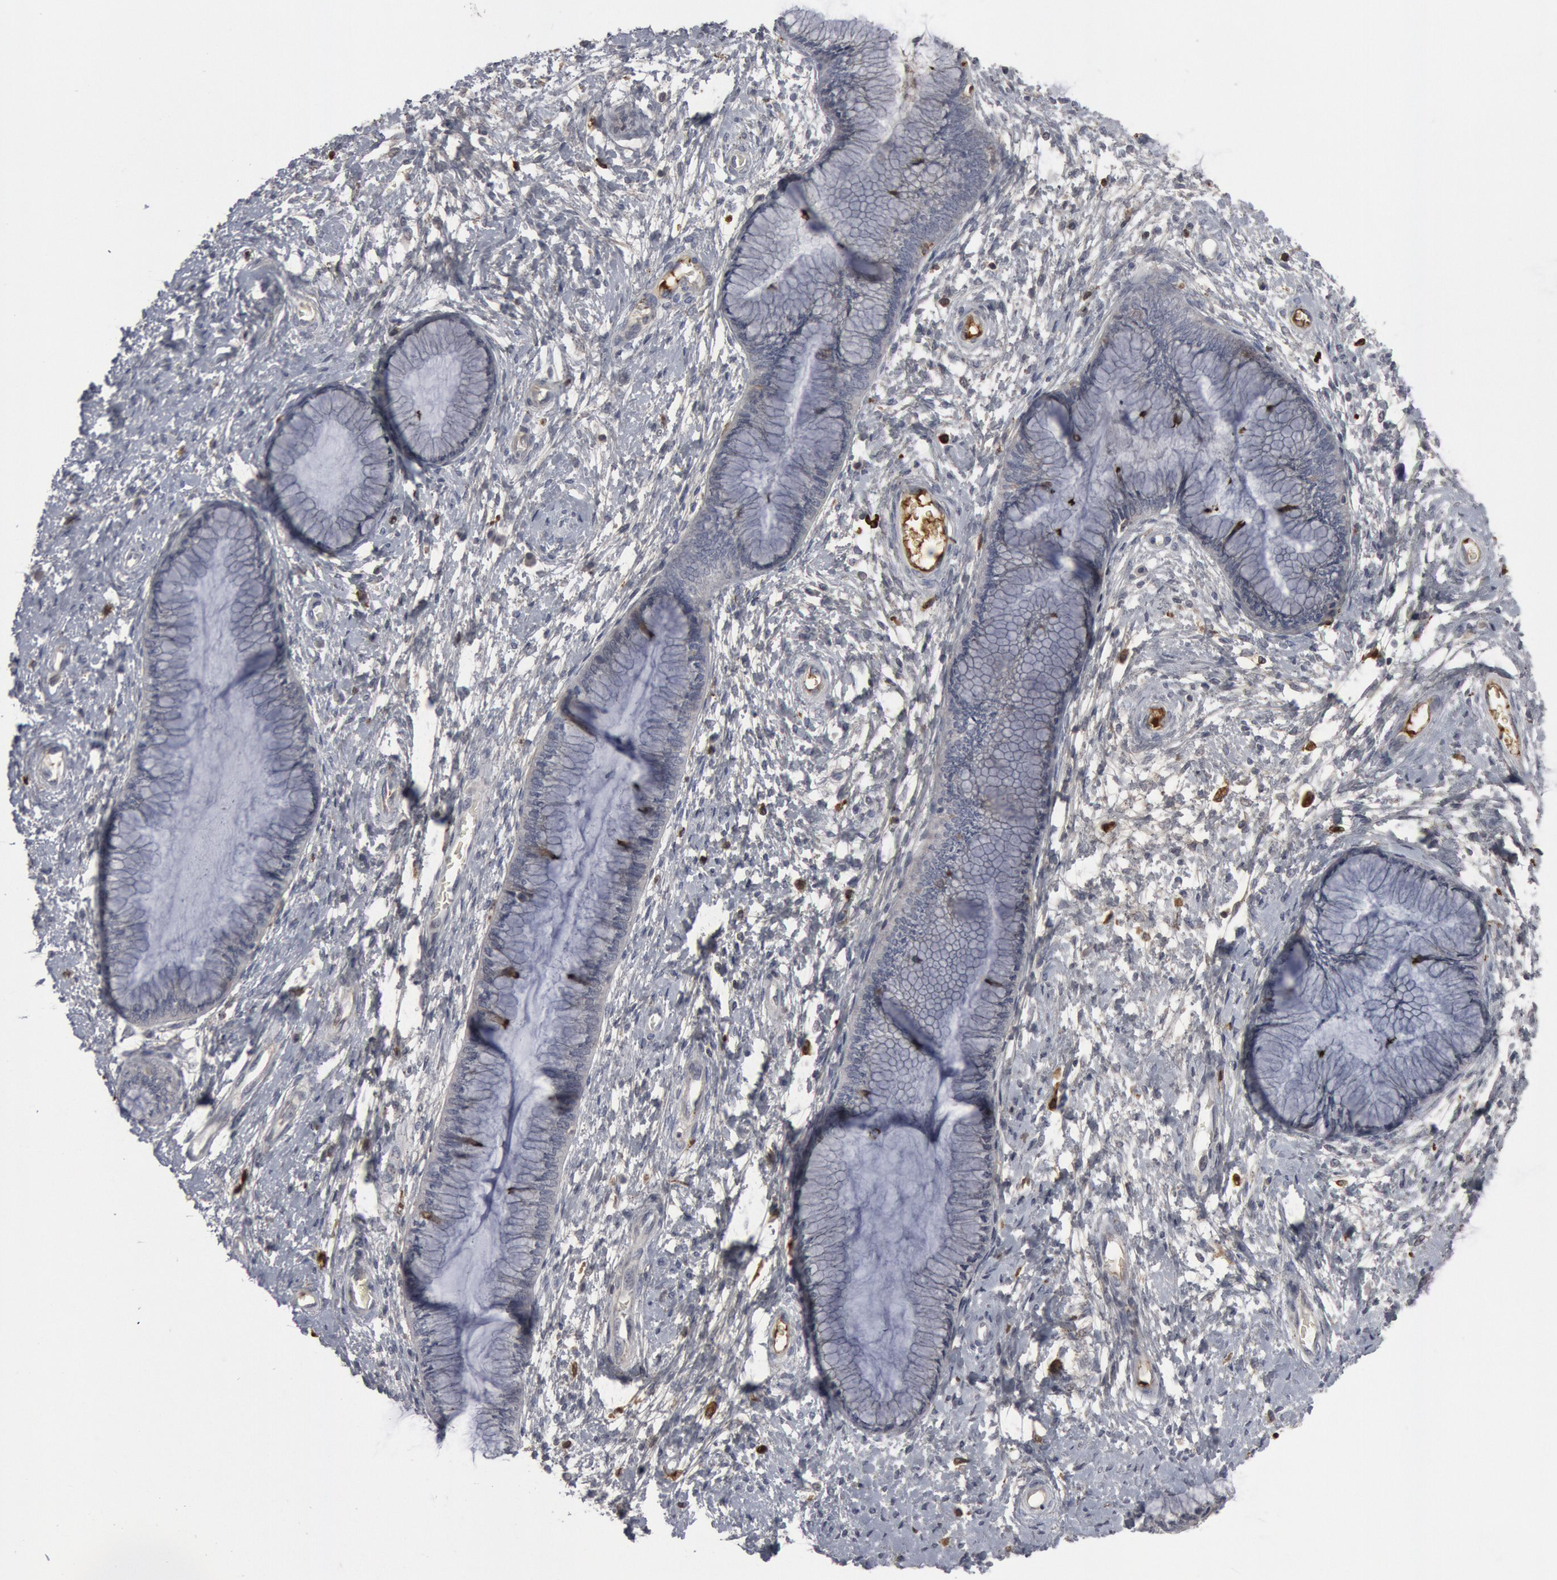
{"staining": {"intensity": "negative", "quantity": "none", "location": "none"}, "tissue": "cervix", "cell_type": "Glandular cells", "image_type": "normal", "snomed": [{"axis": "morphology", "description": "Normal tissue, NOS"}, {"axis": "topography", "description": "Cervix"}], "caption": "Protein analysis of normal cervix exhibits no significant expression in glandular cells.", "gene": "C1QC", "patient": {"sex": "female", "age": 27}}